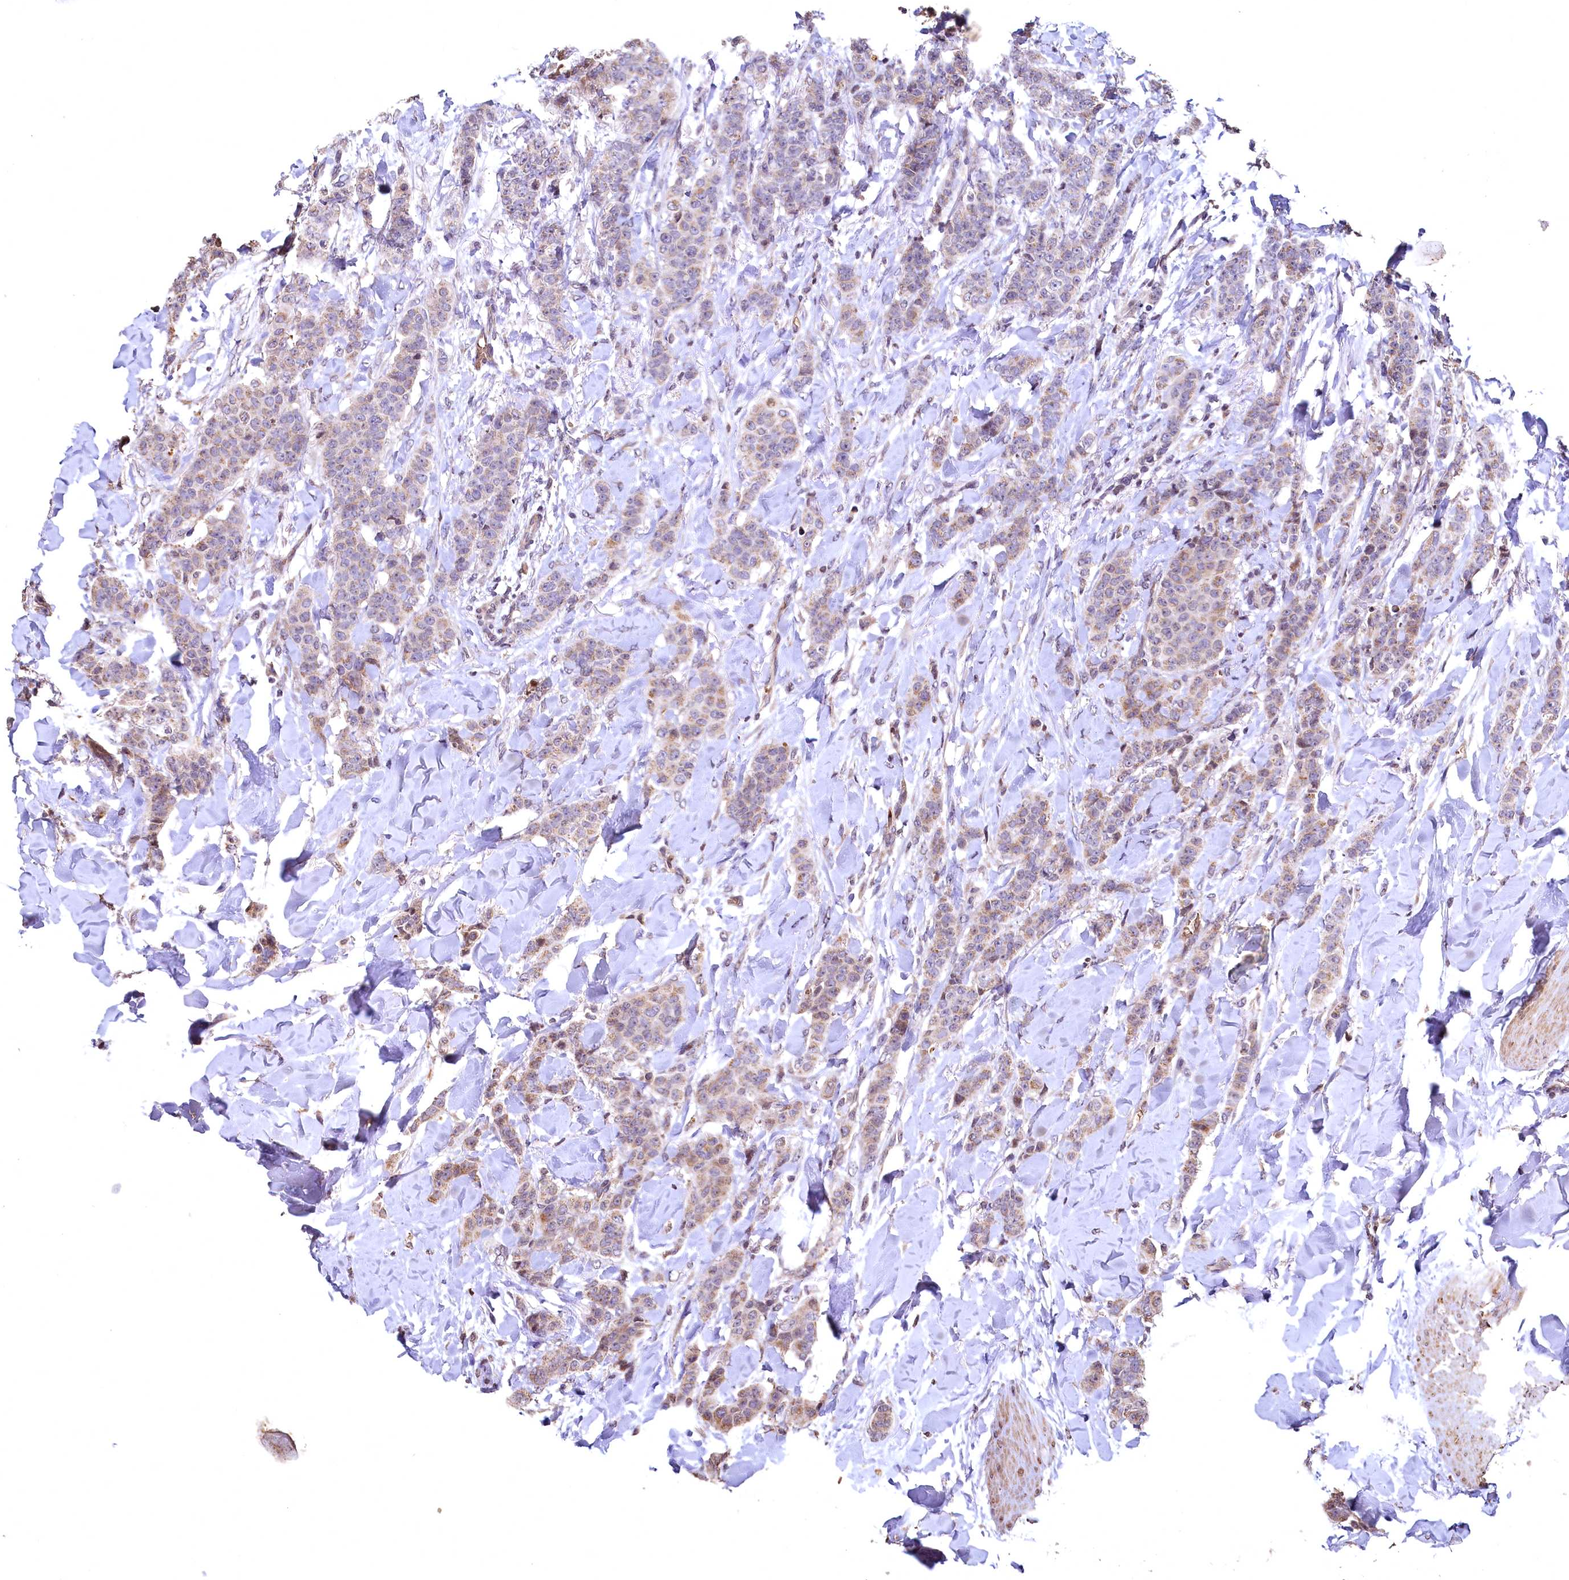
{"staining": {"intensity": "weak", "quantity": "25%-75%", "location": "cytoplasmic/membranous"}, "tissue": "breast cancer", "cell_type": "Tumor cells", "image_type": "cancer", "snomed": [{"axis": "morphology", "description": "Duct carcinoma"}, {"axis": "topography", "description": "Breast"}], "caption": "Immunohistochemical staining of breast cancer (infiltrating ductal carcinoma) shows low levels of weak cytoplasmic/membranous staining in about 25%-75% of tumor cells. (Brightfield microscopy of DAB IHC at high magnification).", "gene": "SPTA1", "patient": {"sex": "female", "age": 40}}